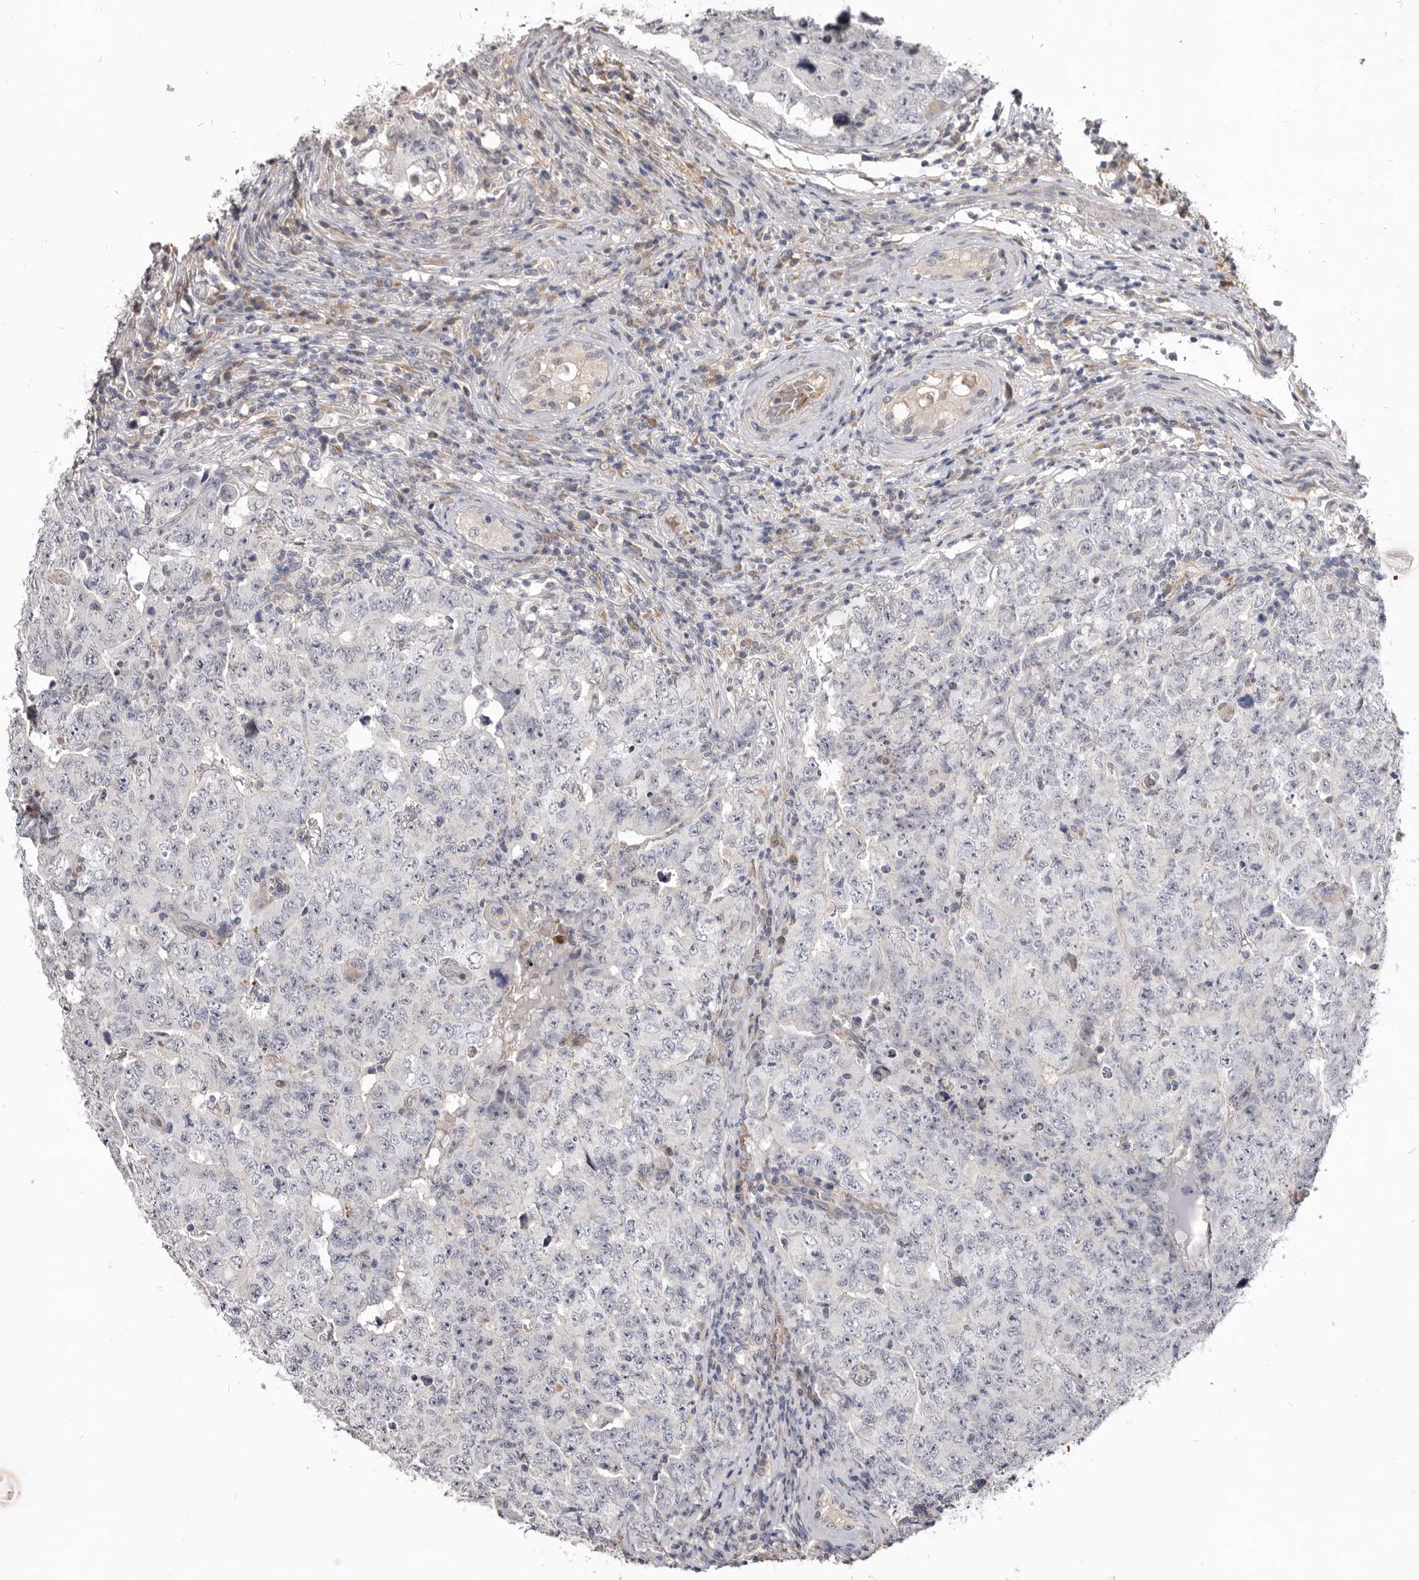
{"staining": {"intensity": "negative", "quantity": "none", "location": "none"}, "tissue": "testis cancer", "cell_type": "Tumor cells", "image_type": "cancer", "snomed": [{"axis": "morphology", "description": "Carcinoma, Embryonal, NOS"}, {"axis": "topography", "description": "Testis"}], "caption": "Embryonal carcinoma (testis) was stained to show a protein in brown. There is no significant positivity in tumor cells.", "gene": "NENF", "patient": {"sex": "male", "age": 26}}